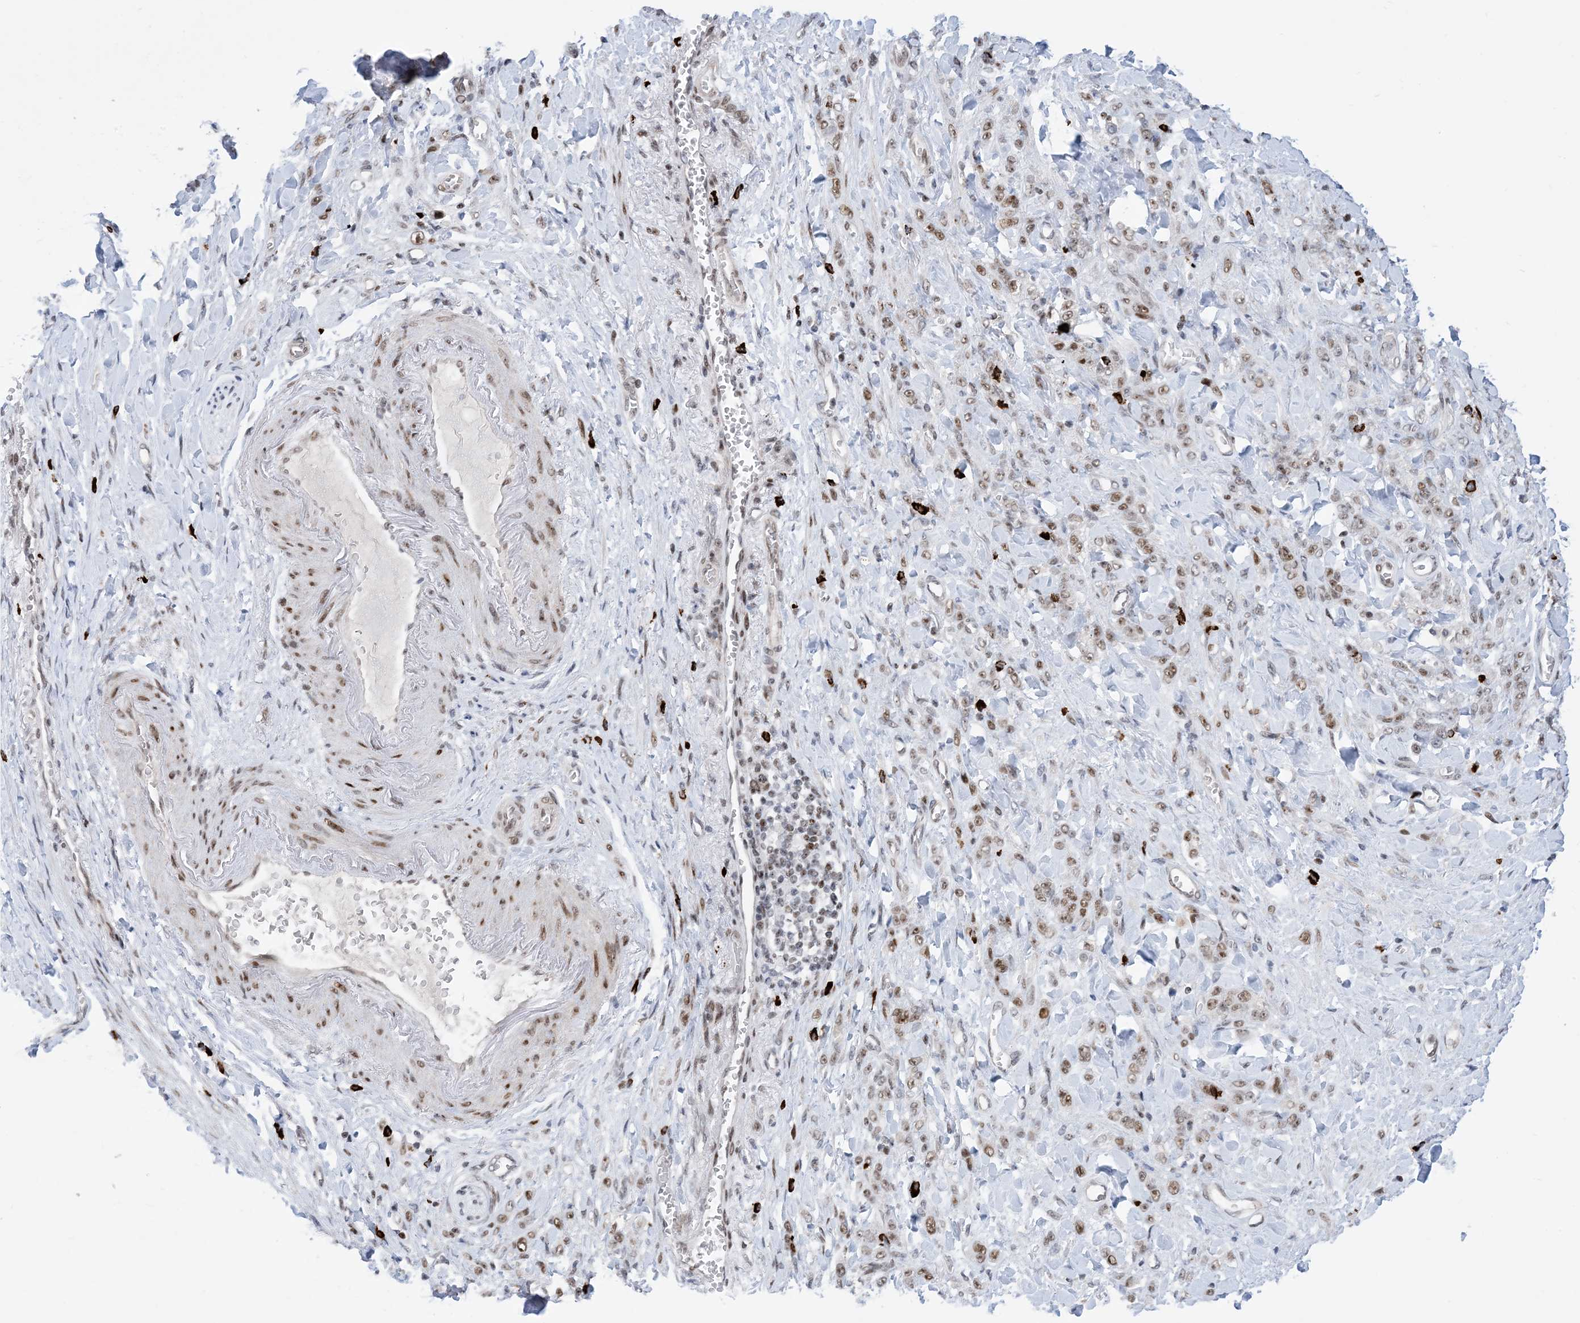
{"staining": {"intensity": "moderate", "quantity": ">75%", "location": "nuclear"}, "tissue": "stomach cancer", "cell_type": "Tumor cells", "image_type": "cancer", "snomed": [{"axis": "morphology", "description": "Normal tissue, NOS"}, {"axis": "morphology", "description": "Adenocarcinoma, NOS"}, {"axis": "topography", "description": "Stomach"}], "caption": "Moderate nuclear staining for a protein is appreciated in approximately >75% of tumor cells of stomach cancer (adenocarcinoma) using IHC.", "gene": "TSPYL1", "patient": {"sex": "male", "age": 82}}